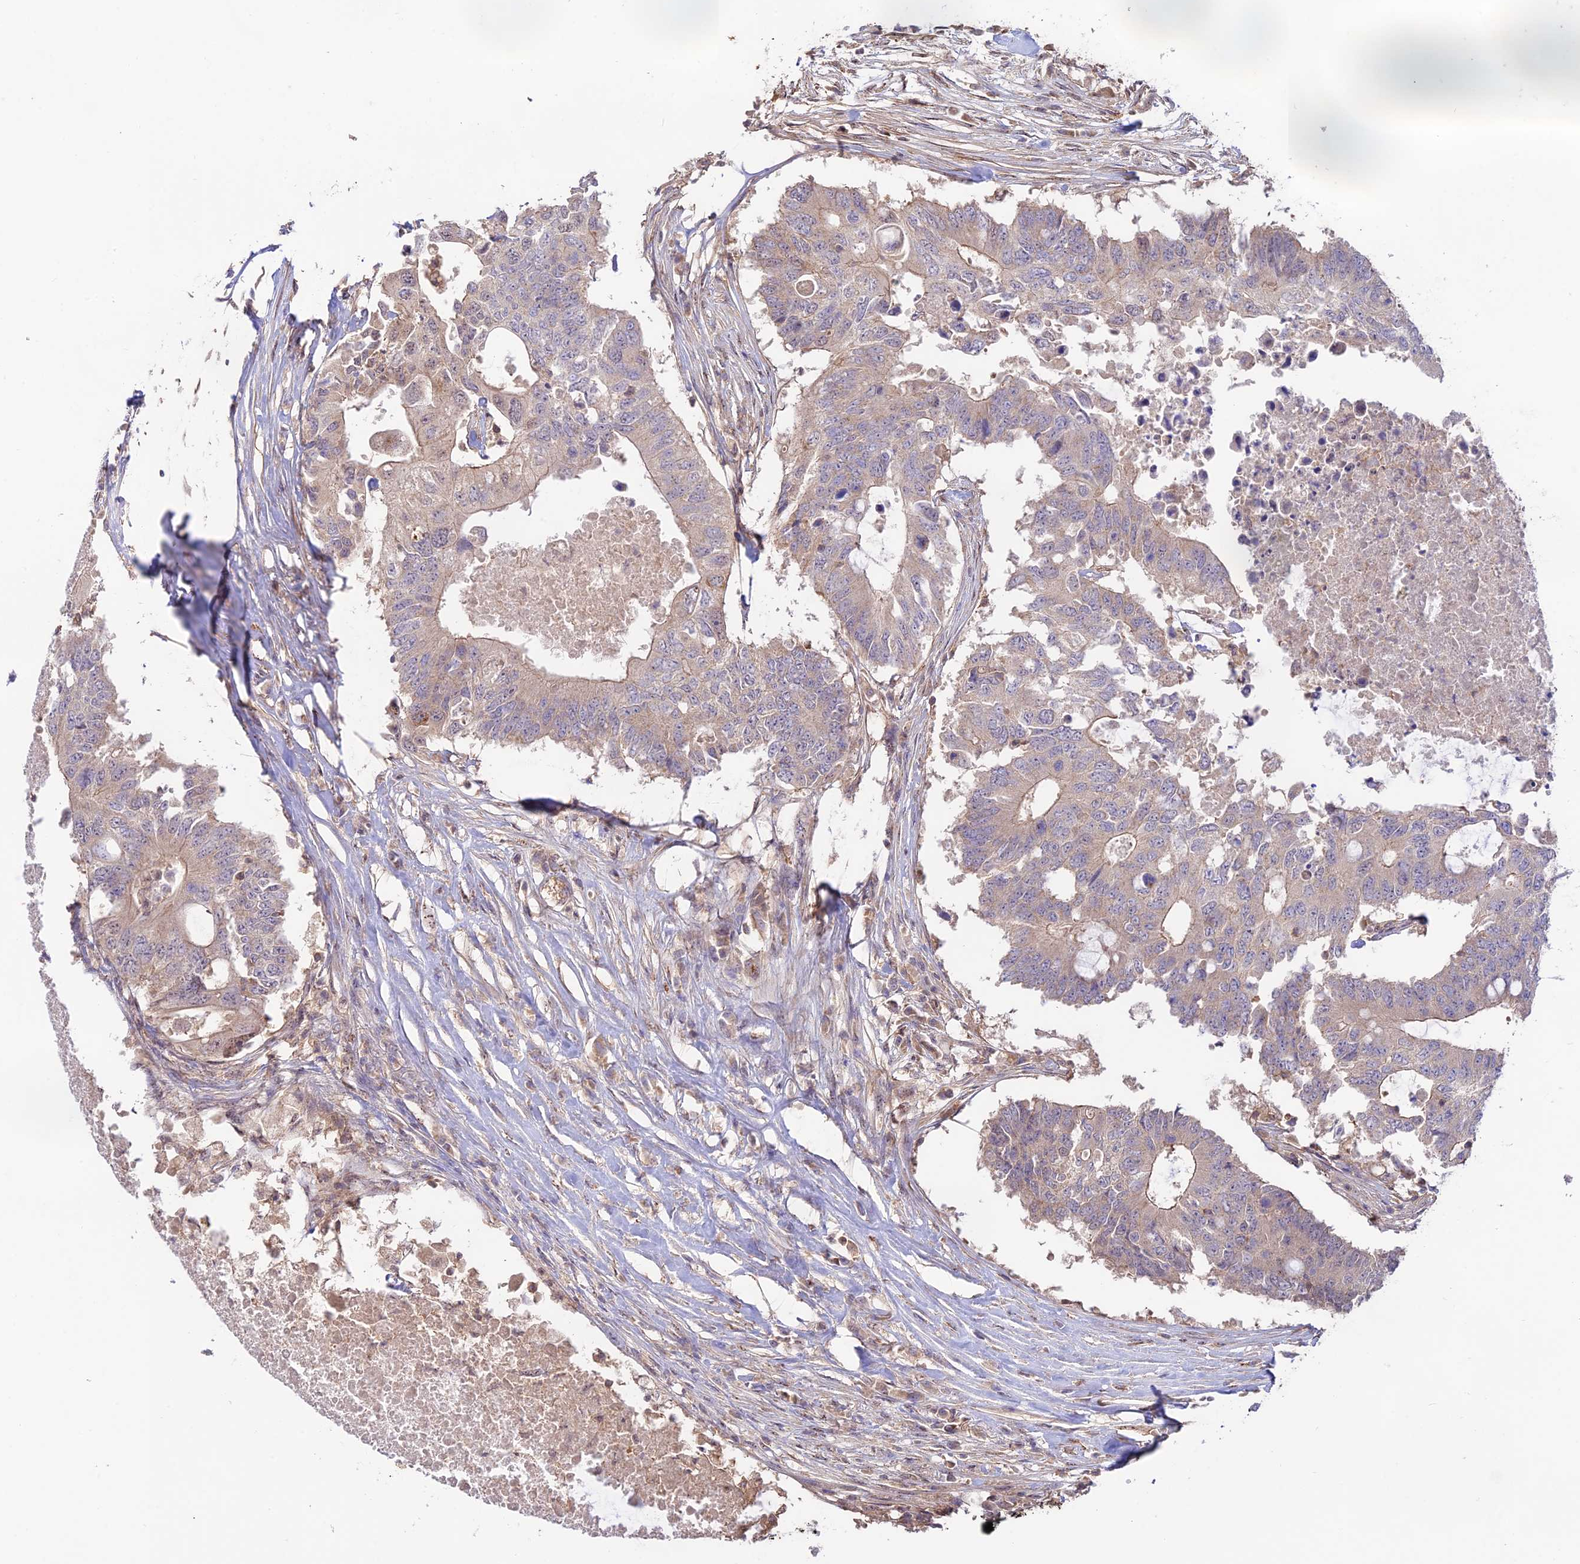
{"staining": {"intensity": "weak", "quantity": ">75%", "location": "cytoplasmic/membranous"}, "tissue": "colorectal cancer", "cell_type": "Tumor cells", "image_type": "cancer", "snomed": [{"axis": "morphology", "description": "Adenocarcinoma, NOS"}, {"axis": "topography", "description": "Colon"}], "caption": "The image reveals staining of colorectal adenocarcinoma, revealing weak cytoplasmic/membranous protein positivity (brown color) within tumor cells.", "gene": "CLCF1", "patient": {"sex": "male", "age": 71}}